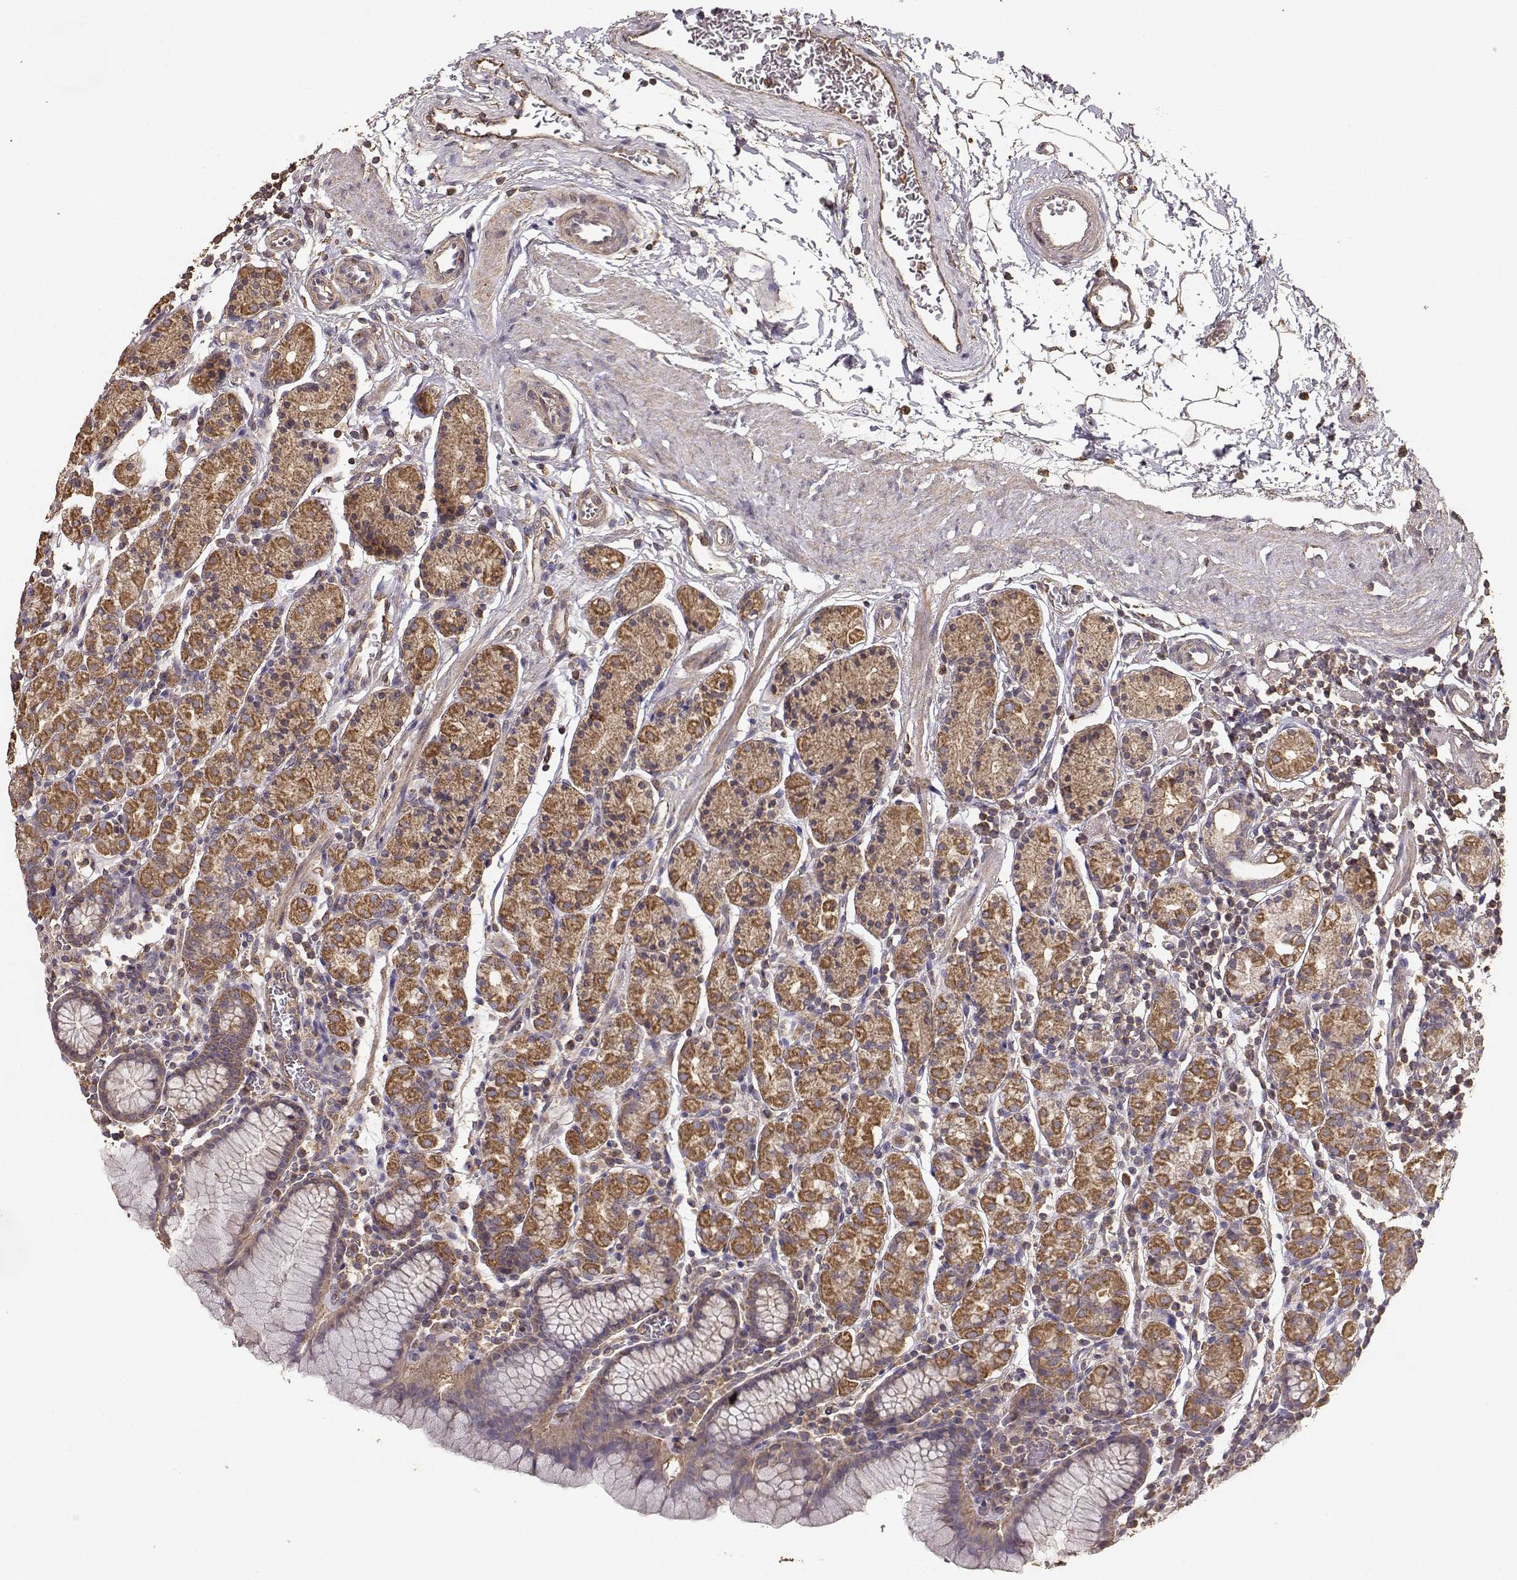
{"staining": {"intensity": "moderate", "quantity": ">75%", "location": "cytoplasmic/membranous"}, "tissue": "stomach", "cell_type": "Glandular cells", "image_type": "normal", "snomed": [{"axis": "morphology", "description": "Normal tissue, NOS"}, {"axis": "topography", "description": "Stomach, upper"}, {"axis": "topography", "description": "Stomach"}], "caption": "Approximately >75% of glandular cells in normal stomach exhibit moderate cytoplasmic/membranous protein staining as visualized by brown immunohistochemical staining.", "gene": "TARS3", "patient": {"sex": "male", "age": 62}}